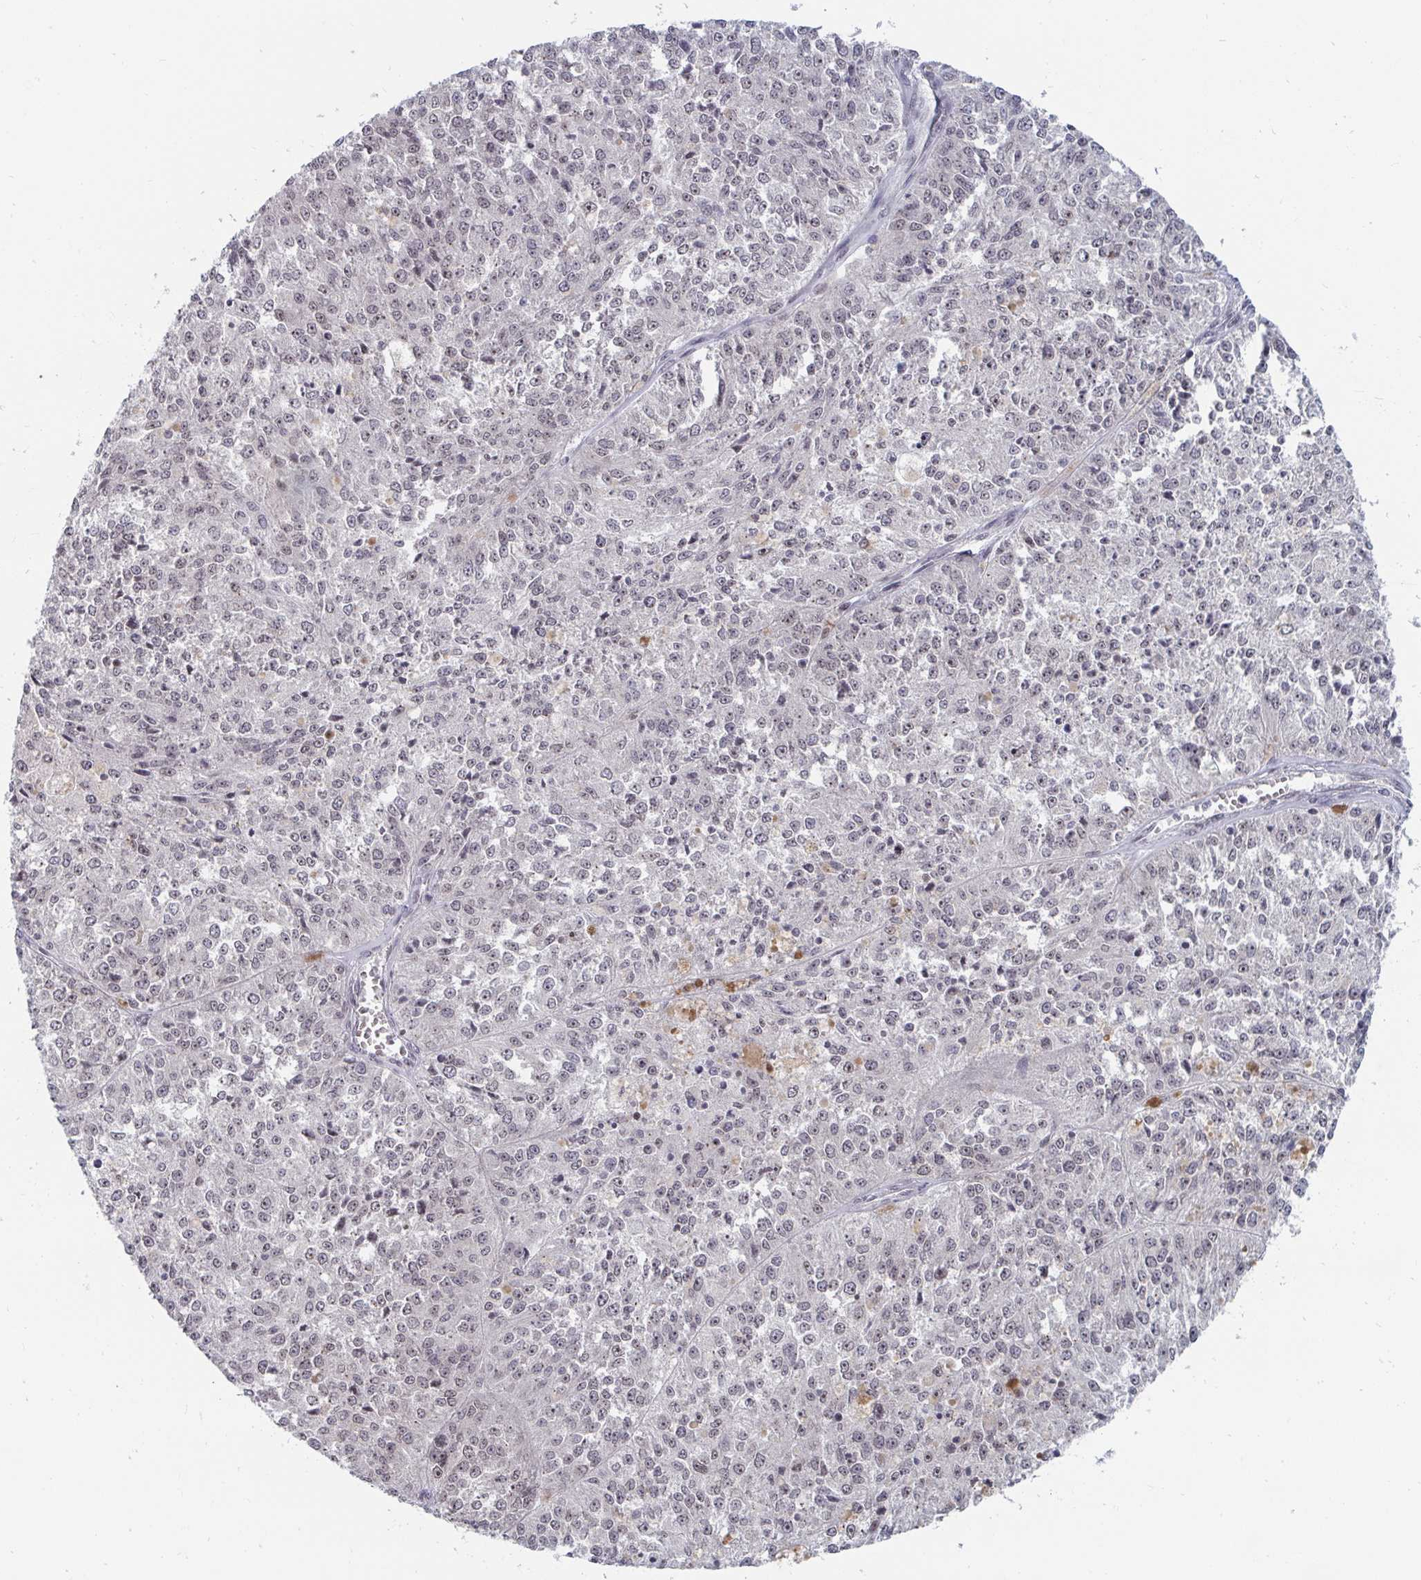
{"staining": {"intensity": "weak", "quantity": "25%-75%", "location": "nuclear"}, "tissue": "melanoma", "cell_type": "Tumor cells", "image_type": "cancer", "snomed": [{"axis": "morphology", "description": "Malignant melanoma, Metastatic site"}, {"axis": "topography", "description": "Lymph node"}], "caption": "High-power microscopy captured an immunohistochemistry (IHC) histopathology image of malignant melanoma (metastatic site), revealing weak nuclear staining in about 25%-75% of tumor cells.", "gene": "TRIP12", "patient": {"sex": "female", "age": 64}}